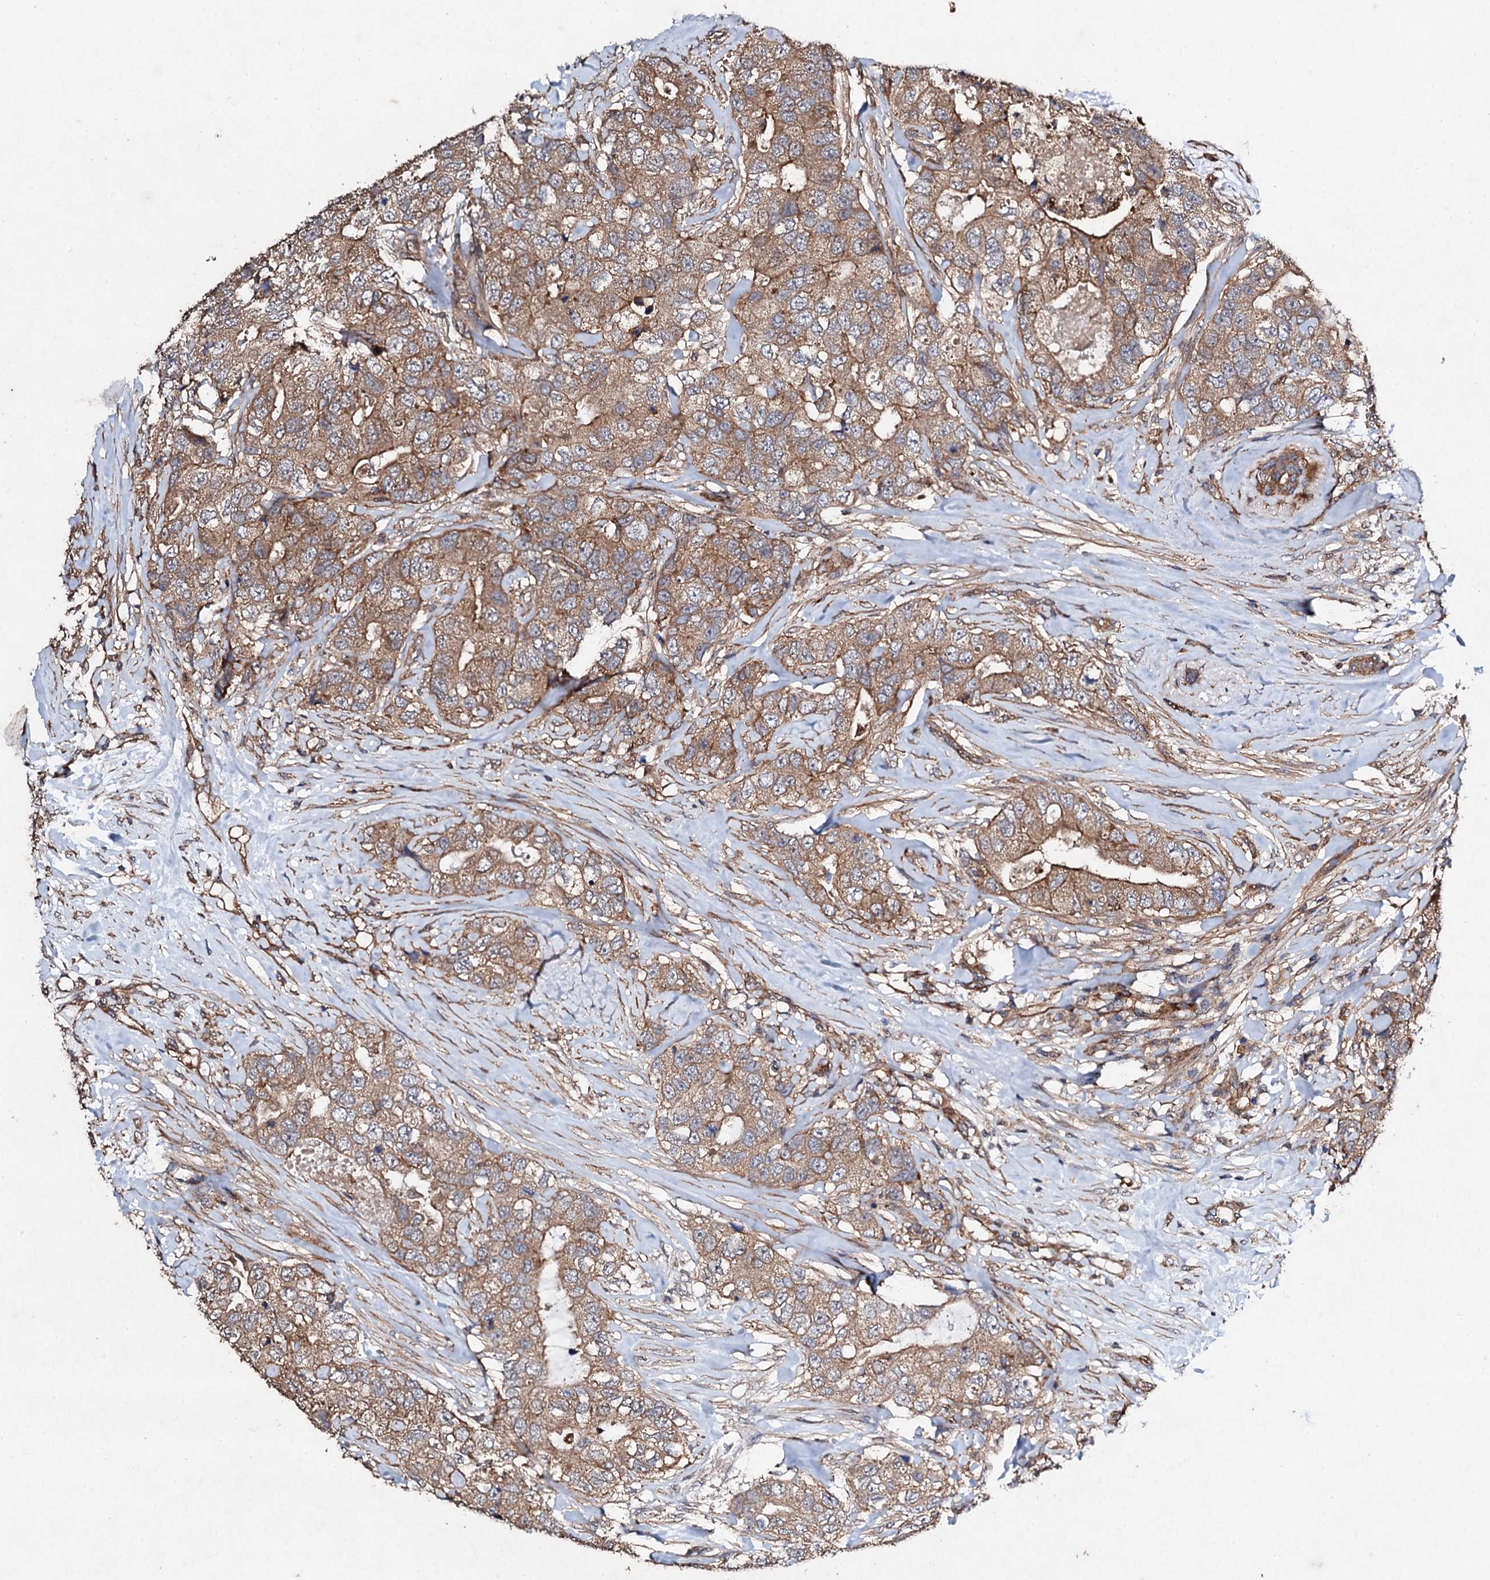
{"staining": {"intensity": "moderate", "quantity": ">75%", "location": "cytoplasmic/membranous"}, "tissue": "breast cancer", "cell_type": "Tumor cells", "image_type": "cancer", "snomed": [{"axis": "morphology", "description": "Duct carcinoma"}, {"axis": "topography", "description": "Breast"}], "caption": "Infiltrating ductal carcinoma (breast) was stained to show a protein in brown. There is medium levels of moderate cytoplasmic/membranous positivity in about >75% of tumor cells.", "gene": "MOCOS", "patient": {"sex": "female", "age": 62}}